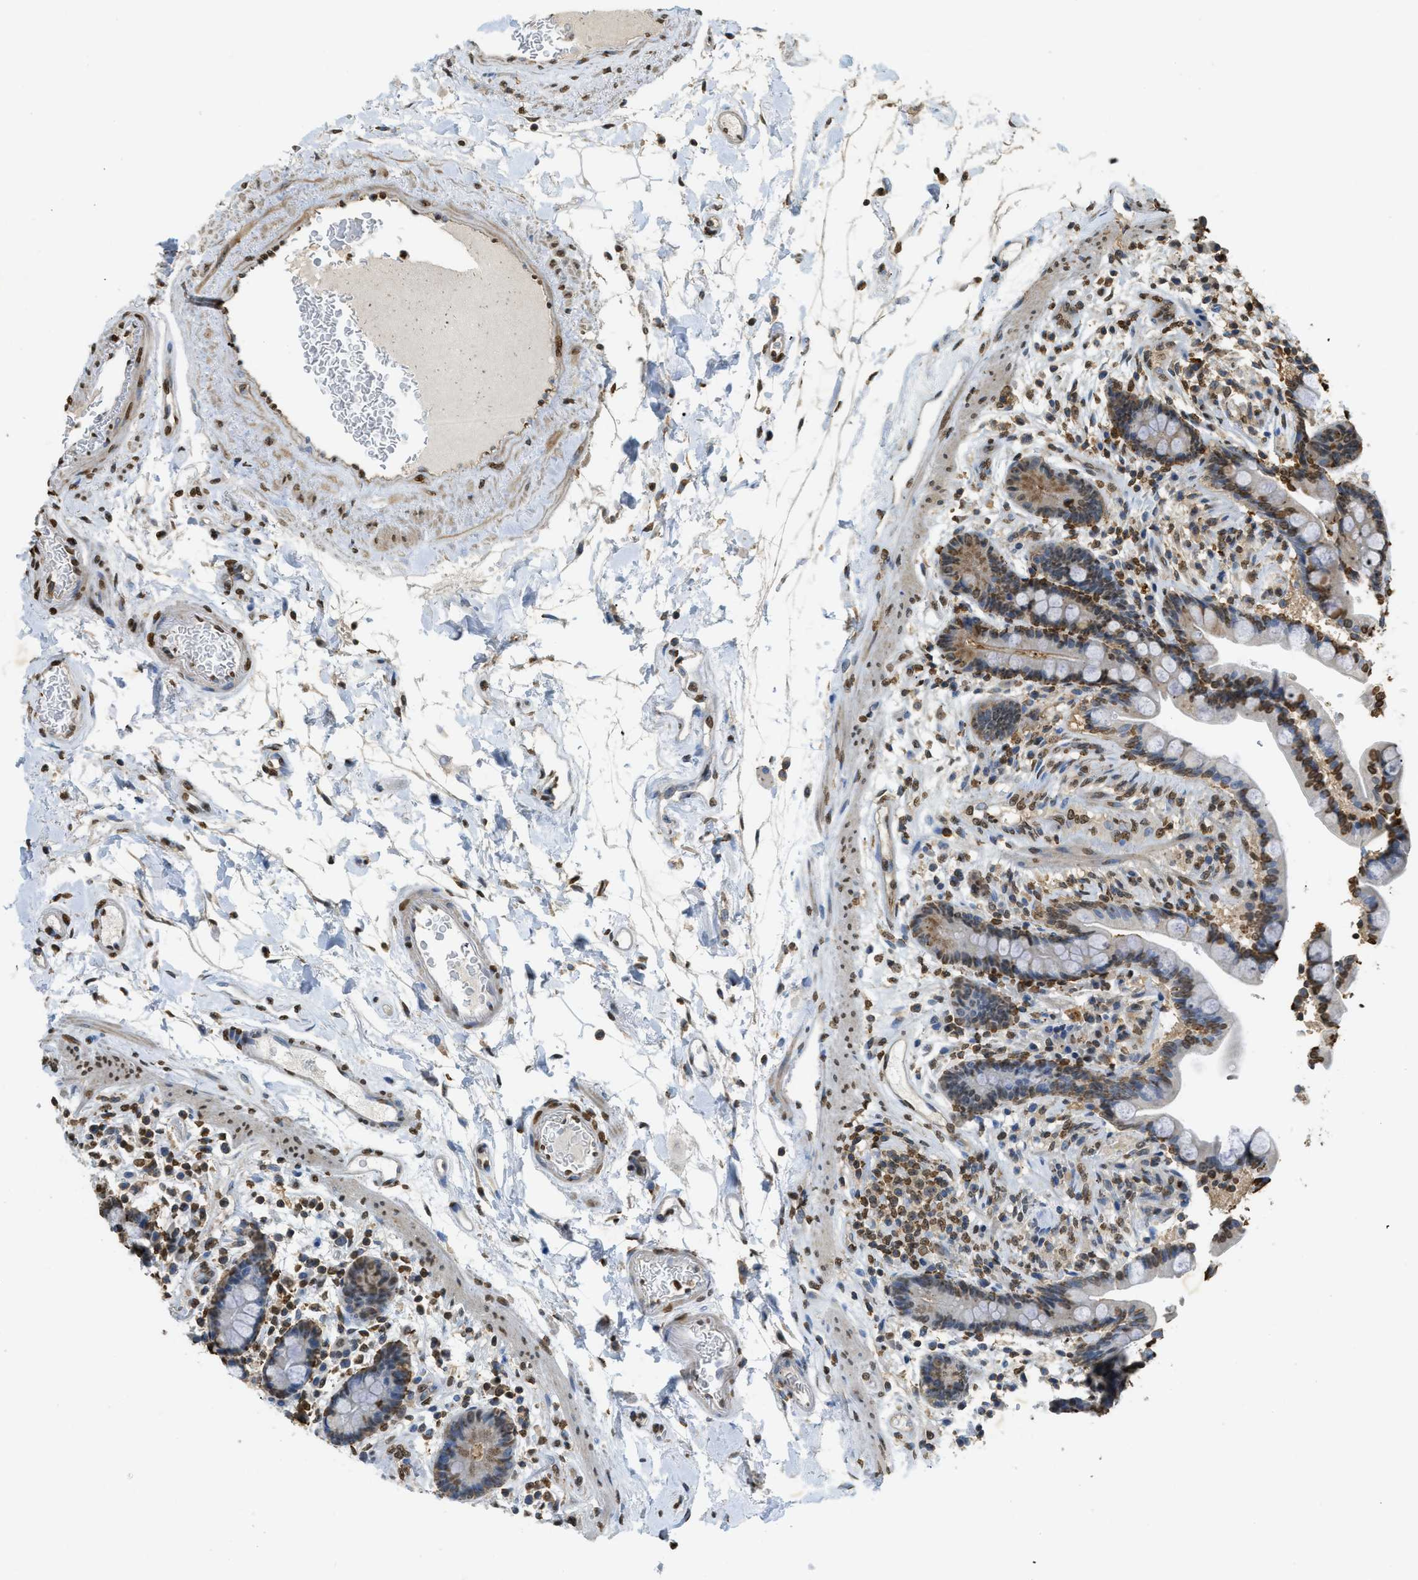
{"staining": {"intensity": "strong", "quantity": ">75%", "location": "nuclear"}, "tissue": "colon", "cell_type": "Endothelial cells", "image_type": "normal", "snomed": [{"axis": "morphology", "description": "Normal tissue, NOS"}, {"axis": "topography", "description": "Colon"}], "caption": "Protein staining of benign colon shows strong nuclear positivity in approximately >75% of endothelial cells. (Stains: DAB (3,3'-diaminobenzidine) in brown, nuclei in blue, Microscopy: brightfield microscopy at high magnification).", "gene": "NR5A2", "patient": {"sex": "male", "age": 73}}